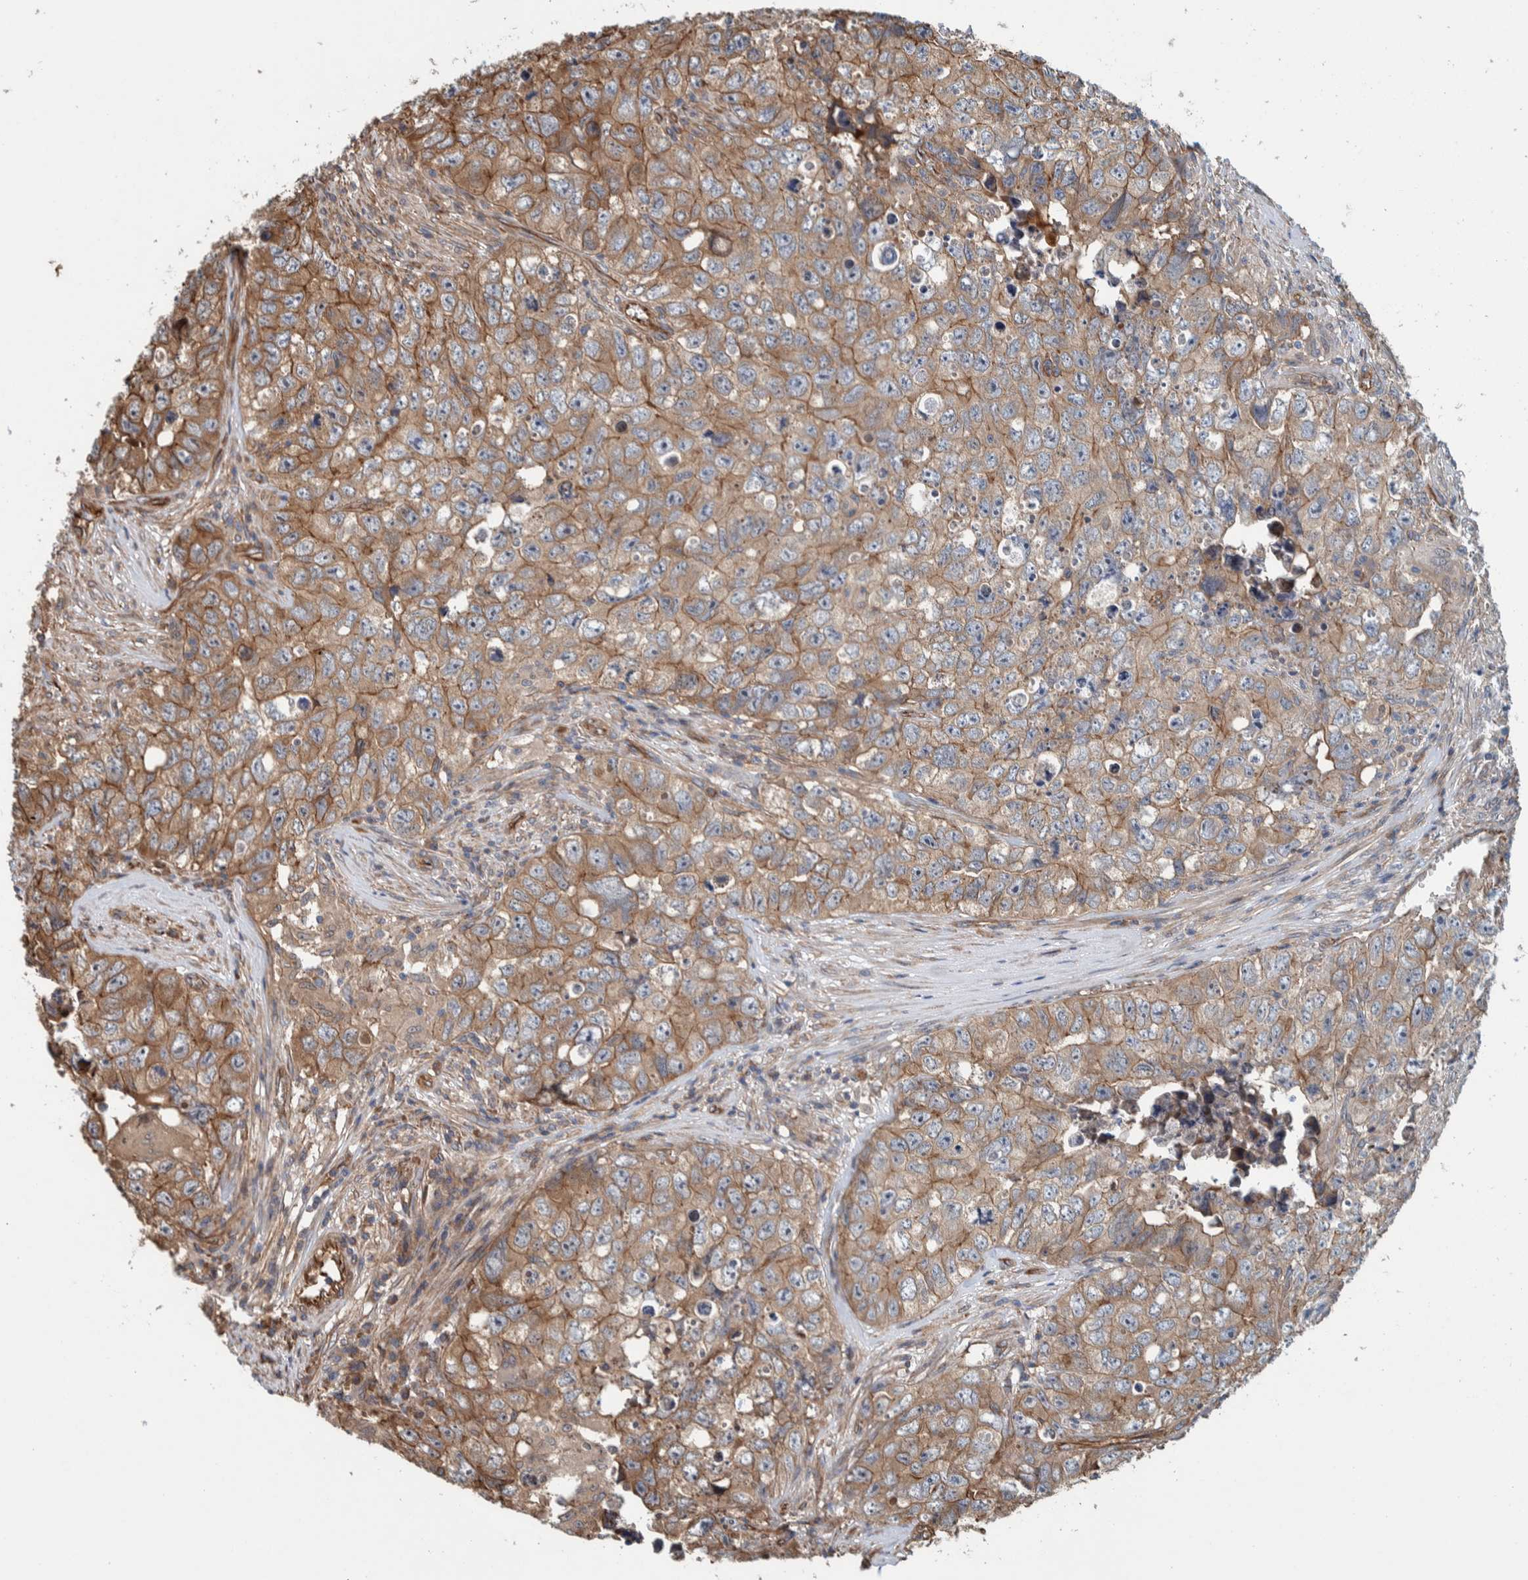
{"staining": {"intensity": "moderate", "quantity": "25%-75%", "location": "cytoplasmic/membranous"}, "tissue": "testis cancer", "cell_type": "Tumor cells", "image_type": "cancer", "snomed": [{"axis": "morphology", "description": "Seminoma, NOS"}, {"axis": "morphology", "description": "Carcinoma, Embryonal, NOS"}, {"axis": "topography", "description": "Testis"}], "caption": "Immunohistochemical staining of testis cancer shows moderate cytoplasmic/membranous protein expression in approximately 25%-75% of tumor cells.", "gene": "PKD1L1", "patient": {"sex": "male", "age": 43}}